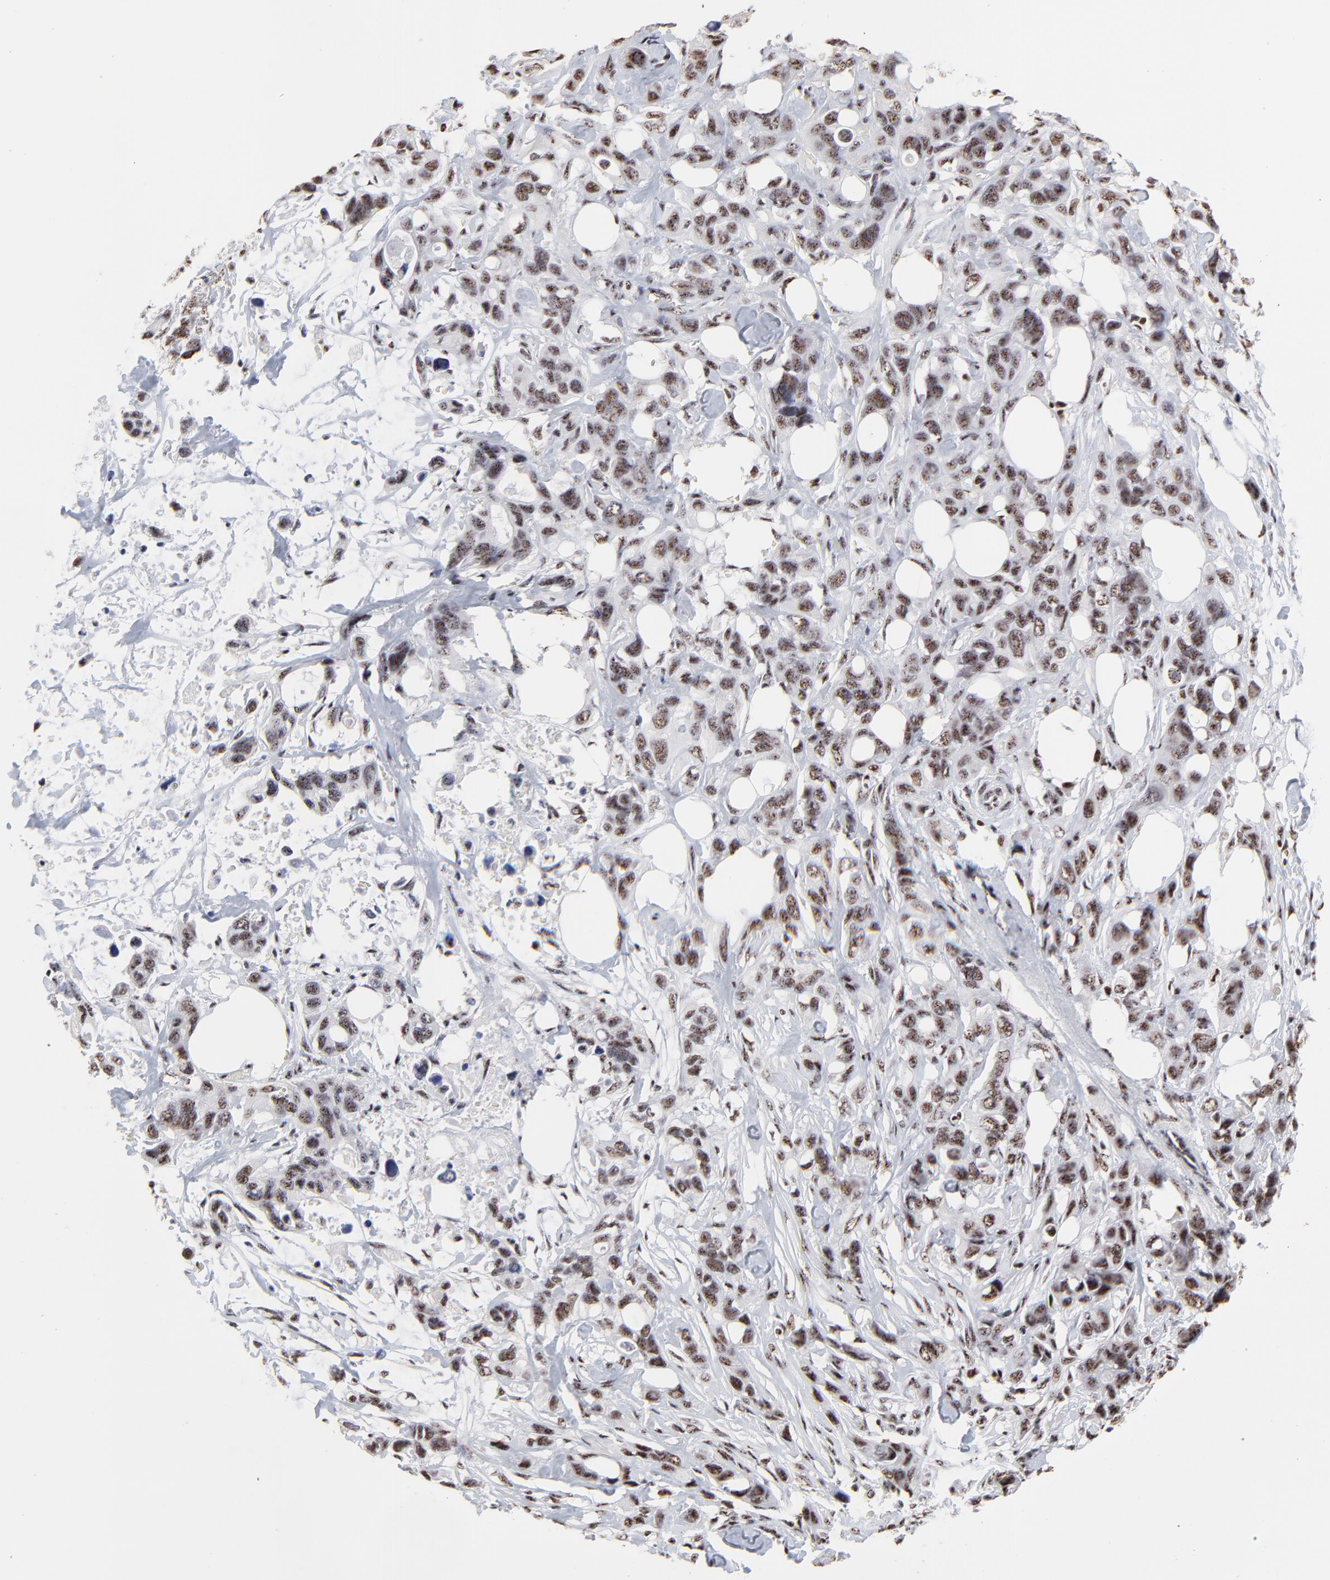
{"staining": {"intensity": "weak", "quantity": ">75%", "location": "nuclear"}, "tissue": "stomach cancer", "cell_type": "Tumor cells", "image_type": "cancer", "snomed": [{"axis": "morphology", "description": "Adenocarcinoma, NOS"}, {"axis": "topography", "description": "Stomach, upper"}], "caption": "IHC (DAB (3,3'-diaminobenzidine)) staining of human stomach adenocarcinoma reveals weak nuclear protein expression in about >75% of tumor cells. Immunohistochemistry (ihc) stains the protein in brown and the nuclei are stained blue.", "gene": "MBD4", "patient": {"sex": "male", "age": 47}}